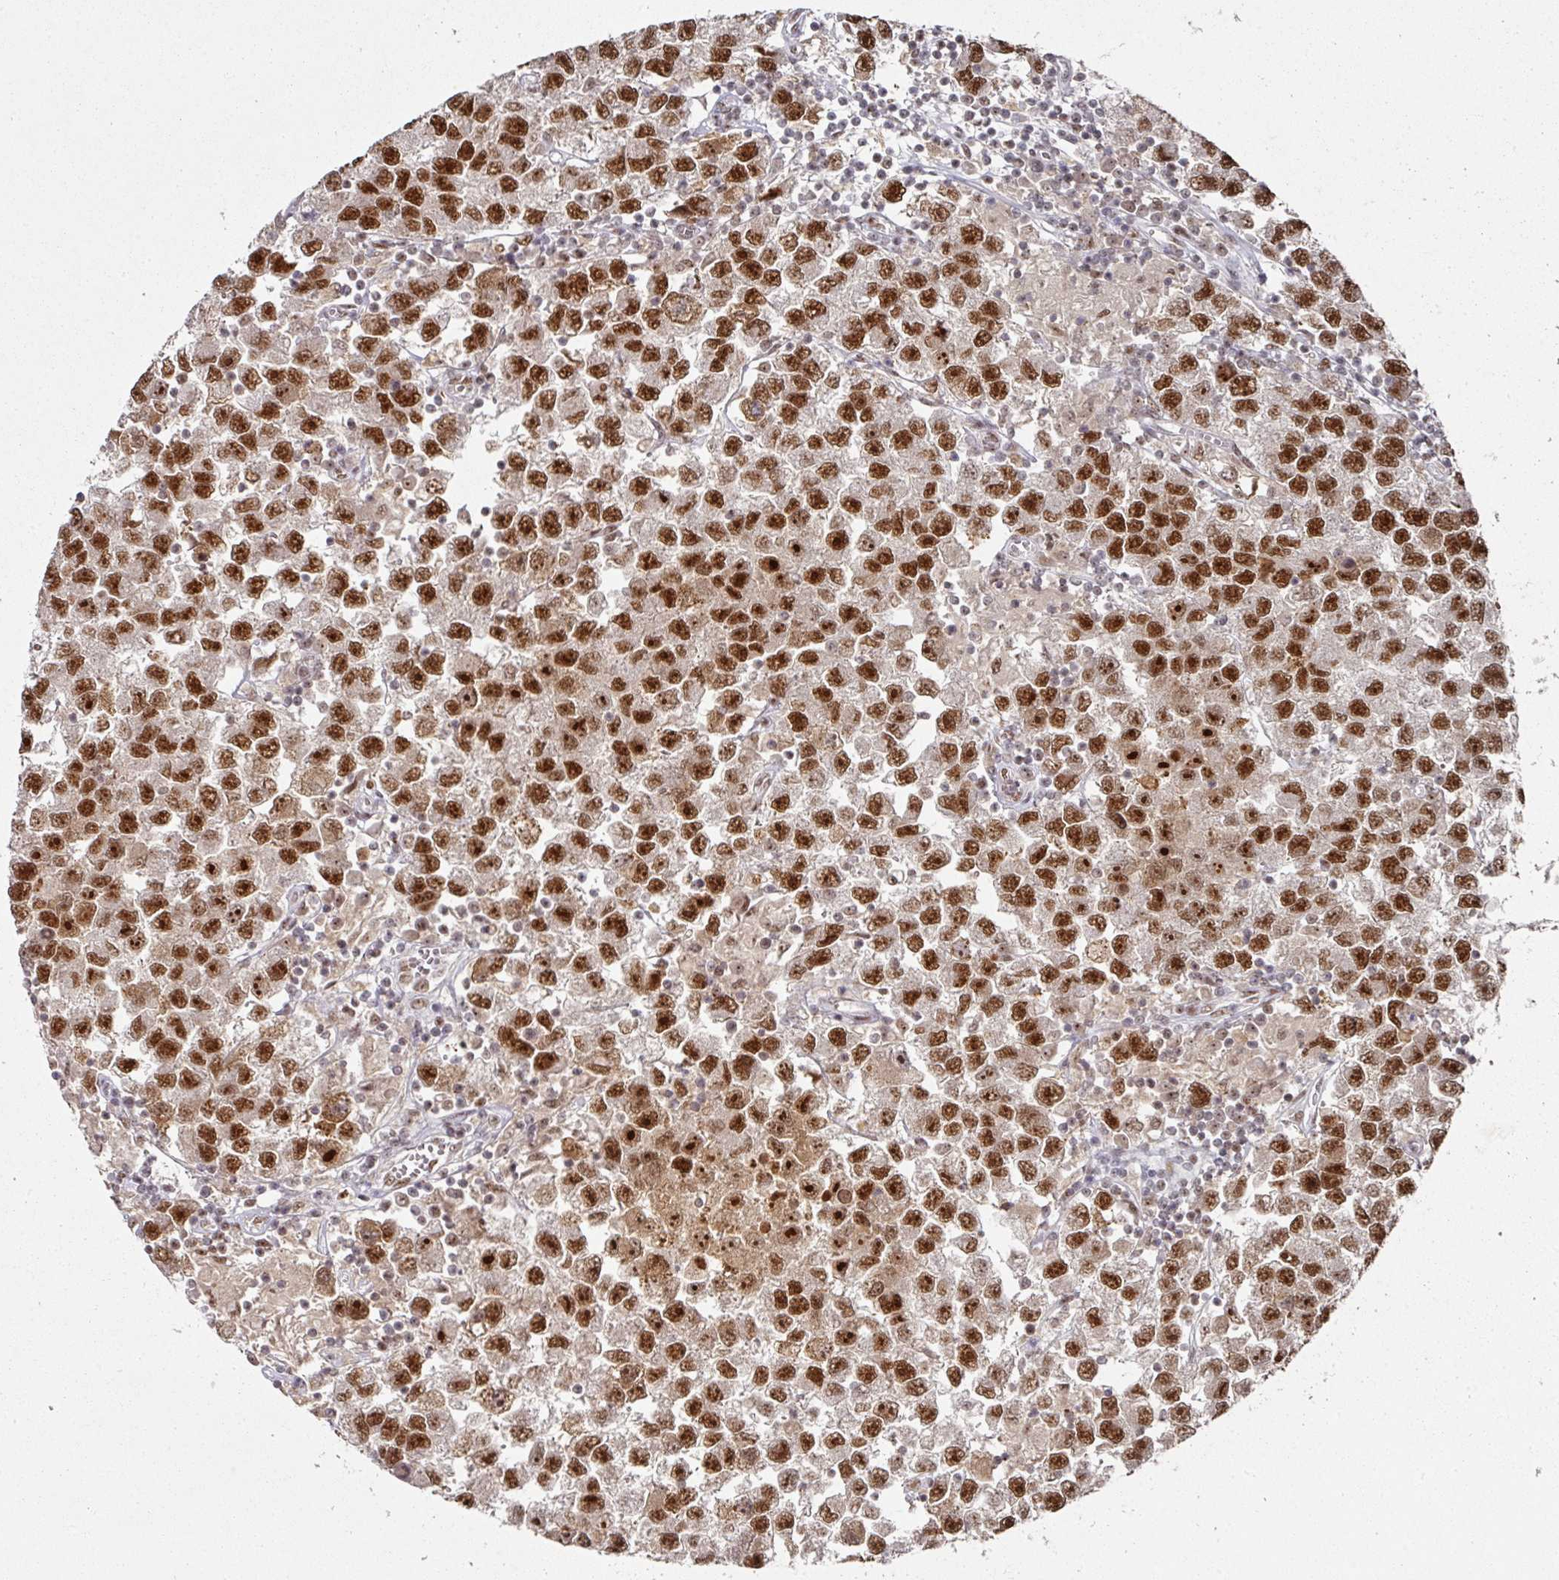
{"staining": {"intensity": "strong", "quantity": ">75%", "location": "nuclear"}, "tissue": "testis cancer", "cell_type": "Tumor cells", "image_type": "cancer", "snomed": [{"axis": "morphology", "description": "Seminoma, NOS"}, {"axis": "topography", "description": "Testis"}], "caption": "About >75% of tumor cells in testis seminoma show strong nuclear protein positivity as visualized by brown immunohistochemical staining.", "gene": "MEPCE", "patient": {"sex": "male", "age": 26}}